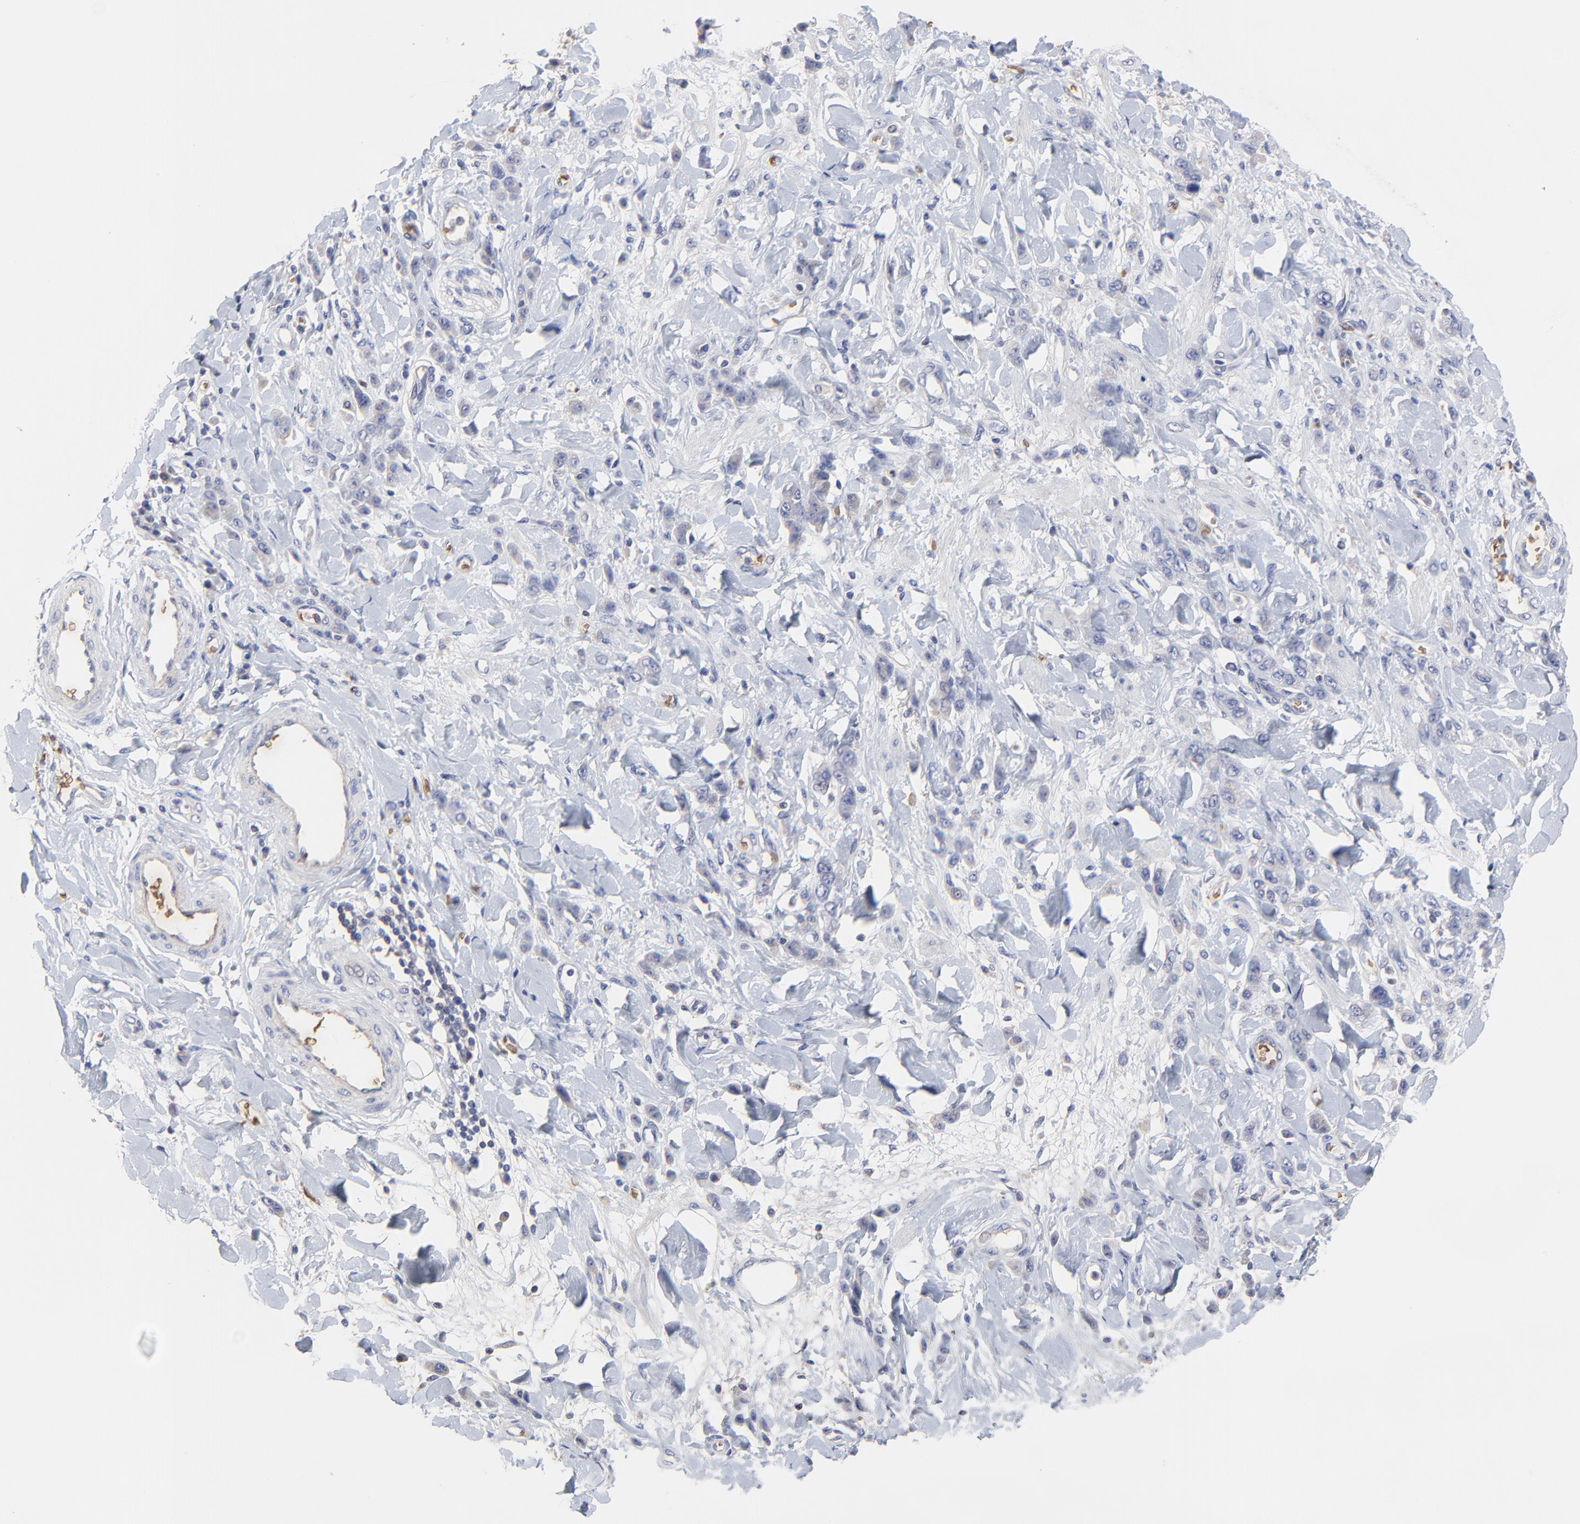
{"staining": {"intensity": "negative", "quantity": "none", "location": "none"}, "tissue": "stomach cancer", "cell_type": "Tumor cells", "image_type": "cancer", "snomed": [{"axis": "morphology", "description": "Normal tissue, NOS"}, {"axis": "morphology", "description": "Adenocarcinoma, NOS"}, {"axis": "topography", "description": "Stomach"}], "caption": "The immunohistochemistry histopathology image has no significant expression in tumor cells of stomach cancer (adenocarcinoma) tissue. (DAB (3,3'-diaminobenzidine) immunohistochemistry visualized using brightfield microscopy, high magnification).", "gene": "PAG1", "patient": {"sex": "male", "age": 82}}